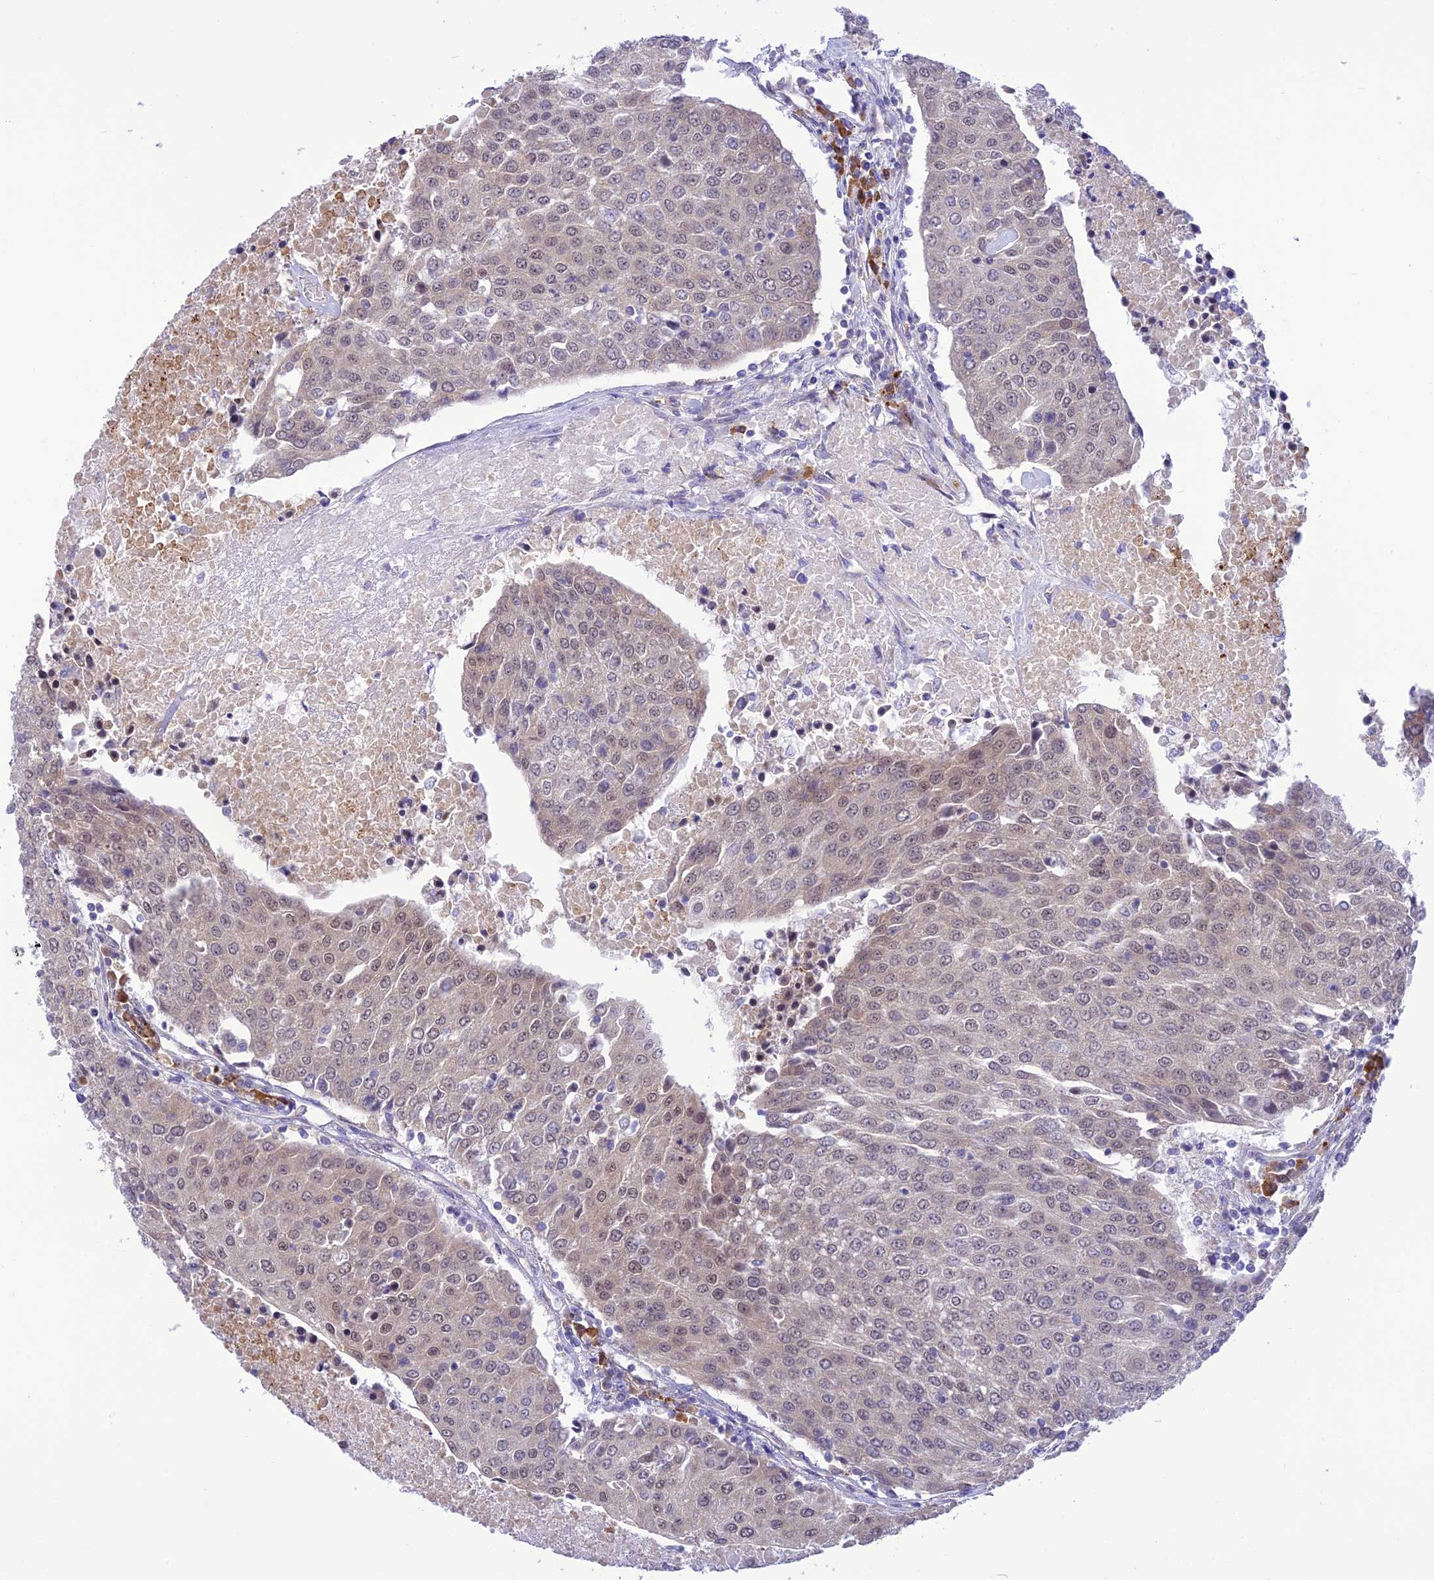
{"staining": {"intensity": "weak", "quantity": "<25%", "location": "nuclear"}, "tissue": "urothelial cancer", "cell_type": "Tumor cells", "image_type": "cancer", "snomed": [{"axis": "morphology", "description": "Urothelial carcinoma, High grade"}, {"axis": "topography", "description": "Urinary bladder"}], "caption": "Immunohistochemistry histopathology image of neoplastic tissue: urothelial cancer stained with DAB (3,3'-diaminobenzidine) reveals no significant protein positivity in tumor cells.", "gene": "RNF126", "patient": {"sex": "female", "age": 85}}